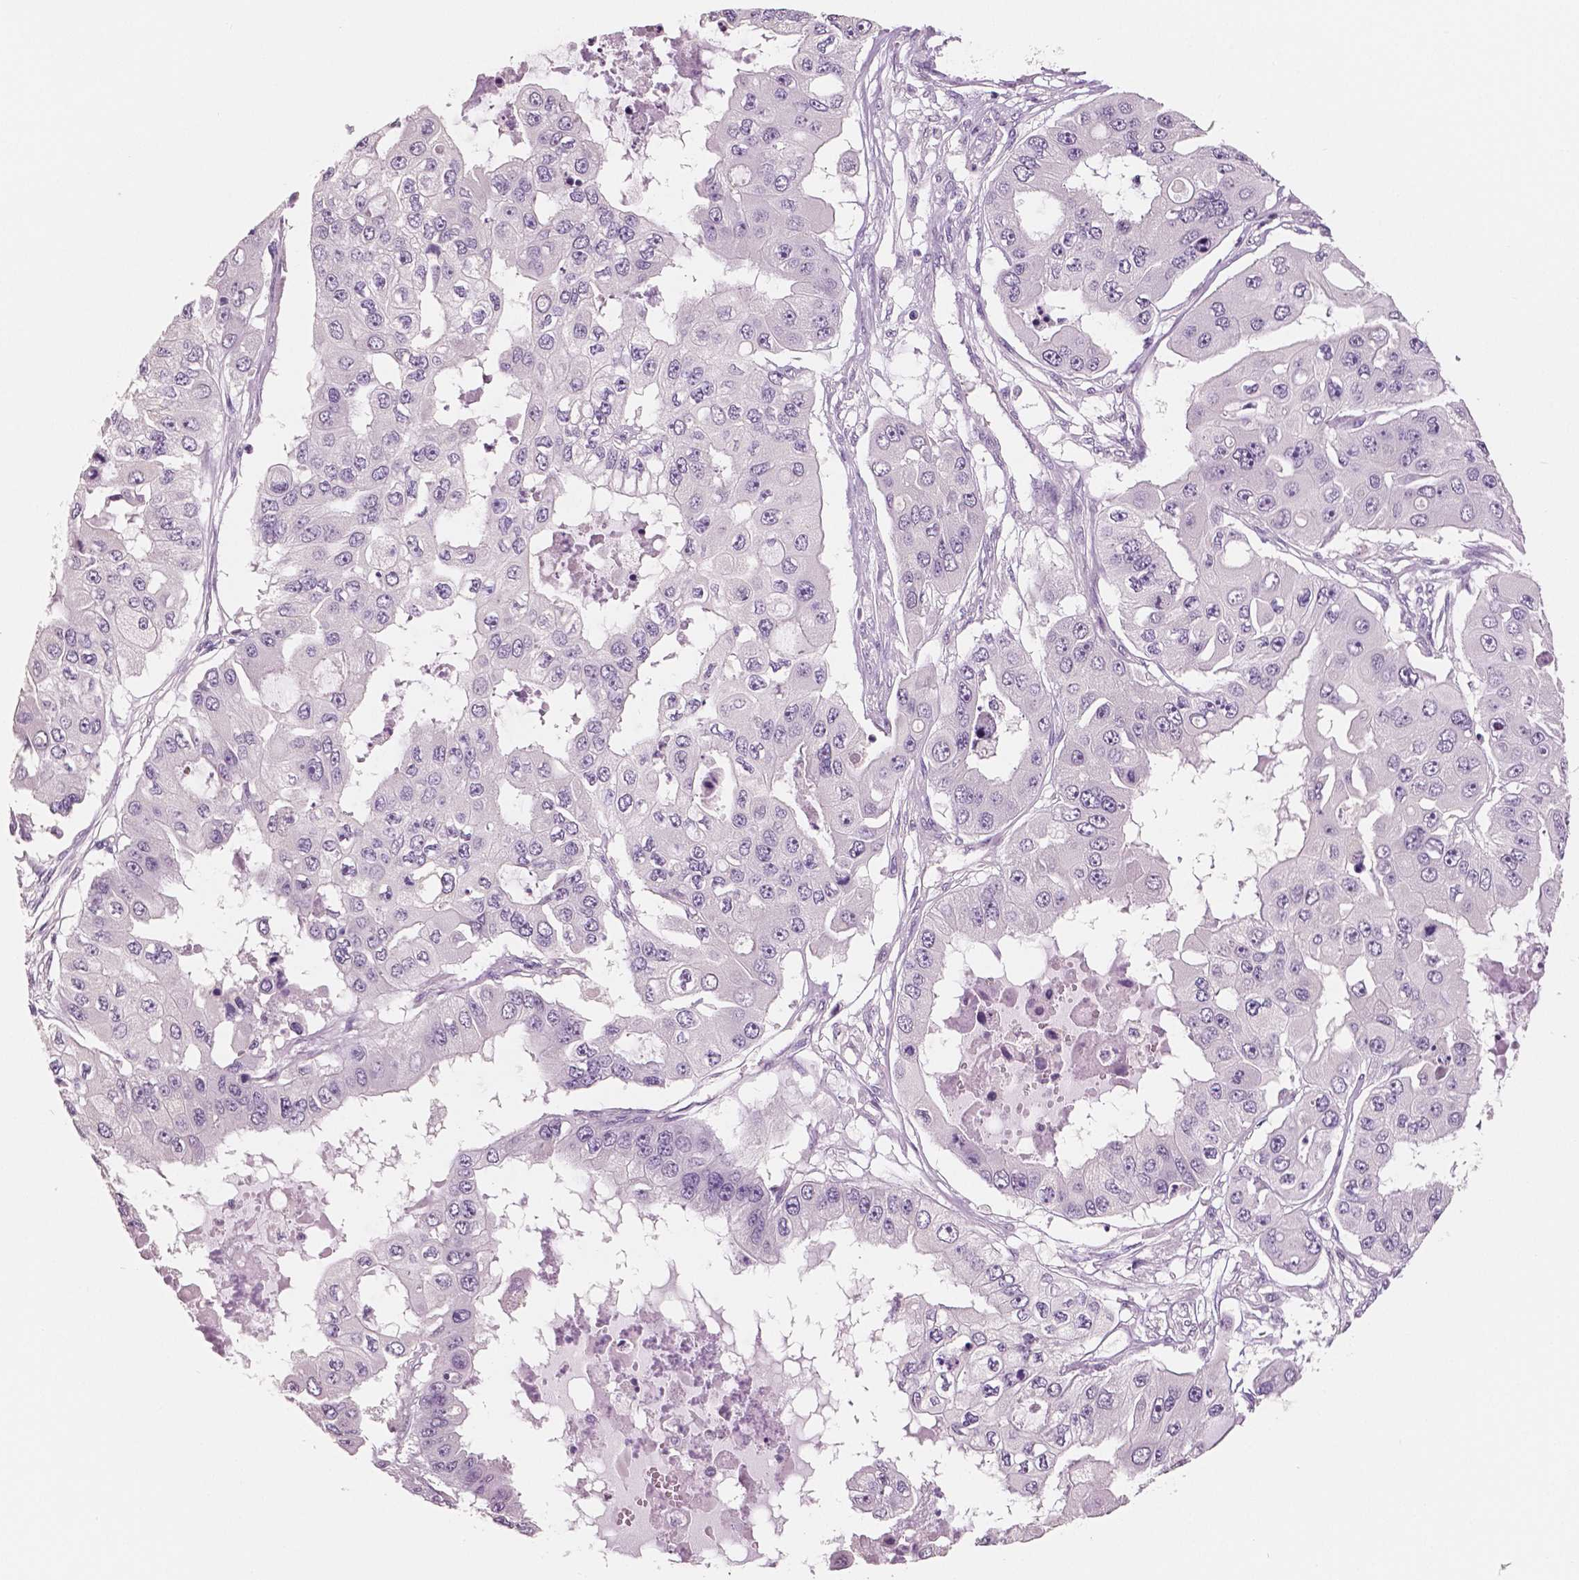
{"staining": {"intensity": "negative", "quantity": "none", "location": "none"}, "tissue": "ovarian cancer", "cell_type": "Tumor cells", "image_type": "cancer", "snomed": [{"axis": "morphology", "description": "Cystadenocarcinoma, serous, NOS"}, {"axis": "topography", "description": "Ovary"}], "caption": "Serous cystadenocarcinoma (ovarian) stained for a protein using immunohistochemistry shows no positivity tumor cells.", "gene": "NECAB2", "patient": {"sex": "female", "age": 56}}